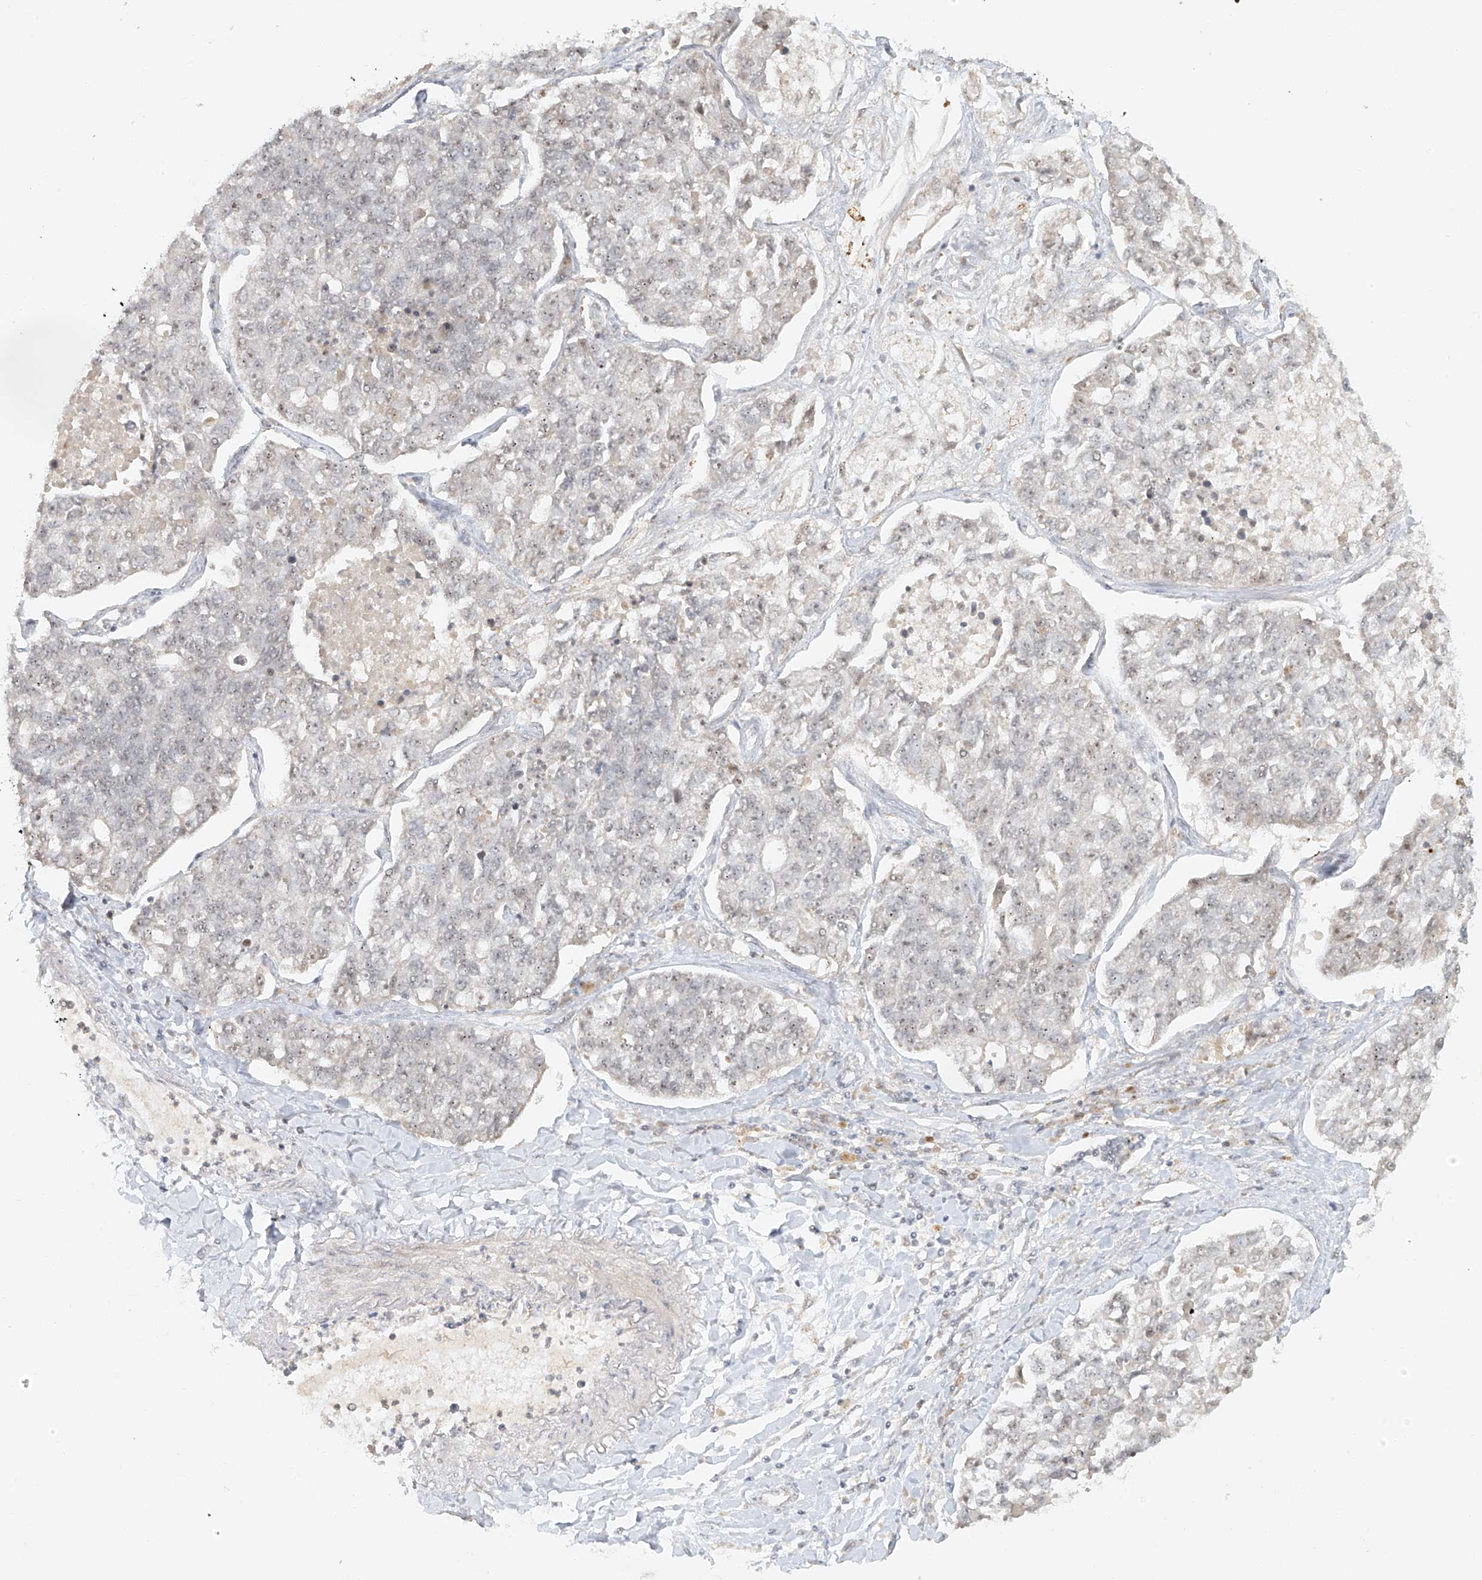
{"staining": {"intensity": "negative", "quantity": "none", "location": "none"}, "tissue": "lung cancer", "cell_type": "Tumor cells", "image_type": "cancer", "snomed": [{"axis": "morphology", "description": "Adenocarcinoma, NOS"}, {"axis": "topography", "description": "Lung"}], "caption": "Lung cancer stained for a protein using IHC reveals no expression tumor cells.", "gene": "MIPEP", "patient": {"sex": "male", "age": 49}}